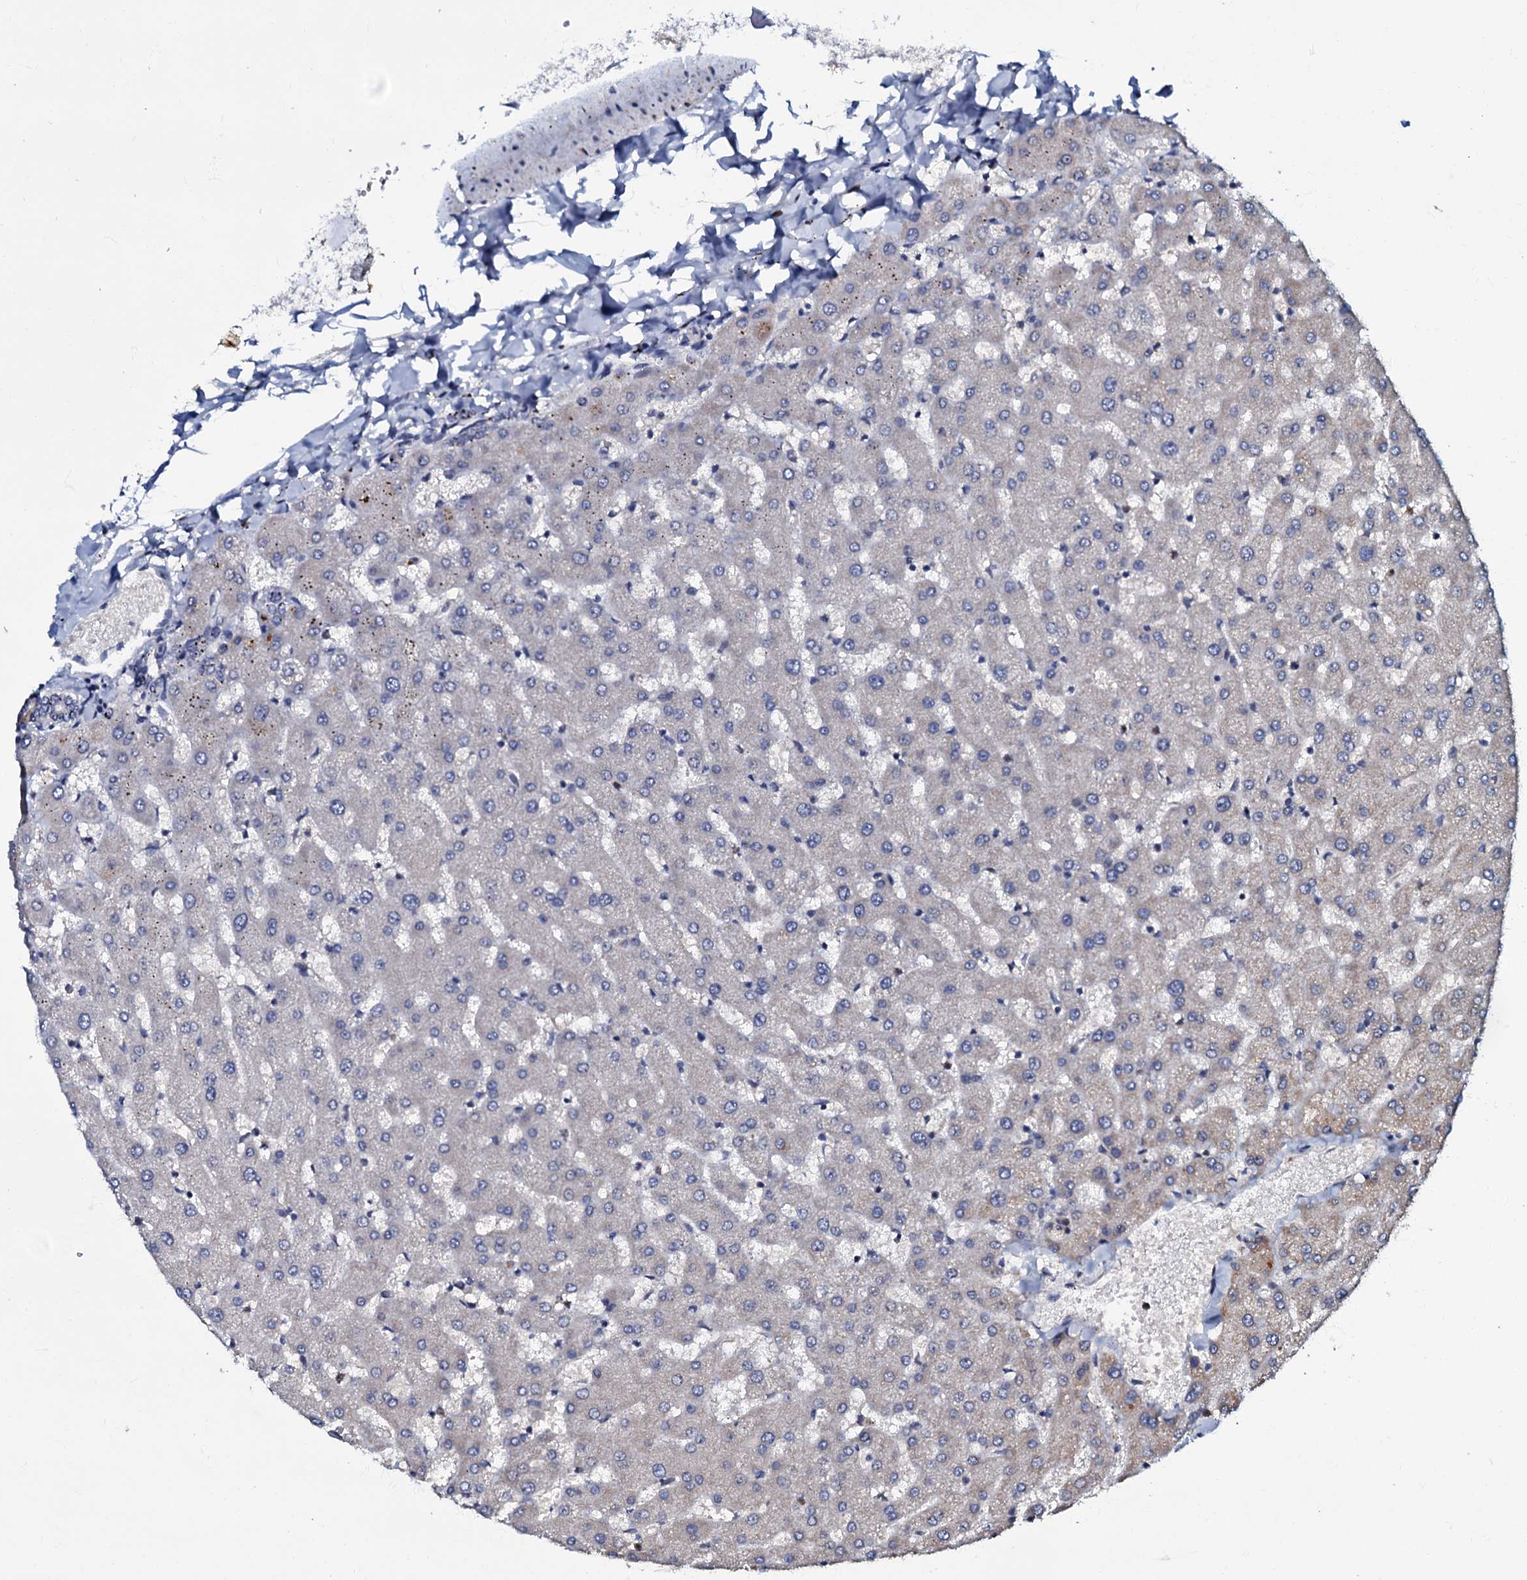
{"staining": {"intensity": "negative", "quantity": "none", "location": "none"}, "tissue": "liver", "cell_type": "Cholangiocytes", "image_type": "normal", "snomed": [{"axis": "morphology", "description": "Normal tissue, NOS"}, {"axis": "topography", "description": "Liver"}], "caption": "Cholangiocytes show no significant protein expression in benign liver.", "gene": "CPNE2", "patient": {"sex": "female", "age": 63}}